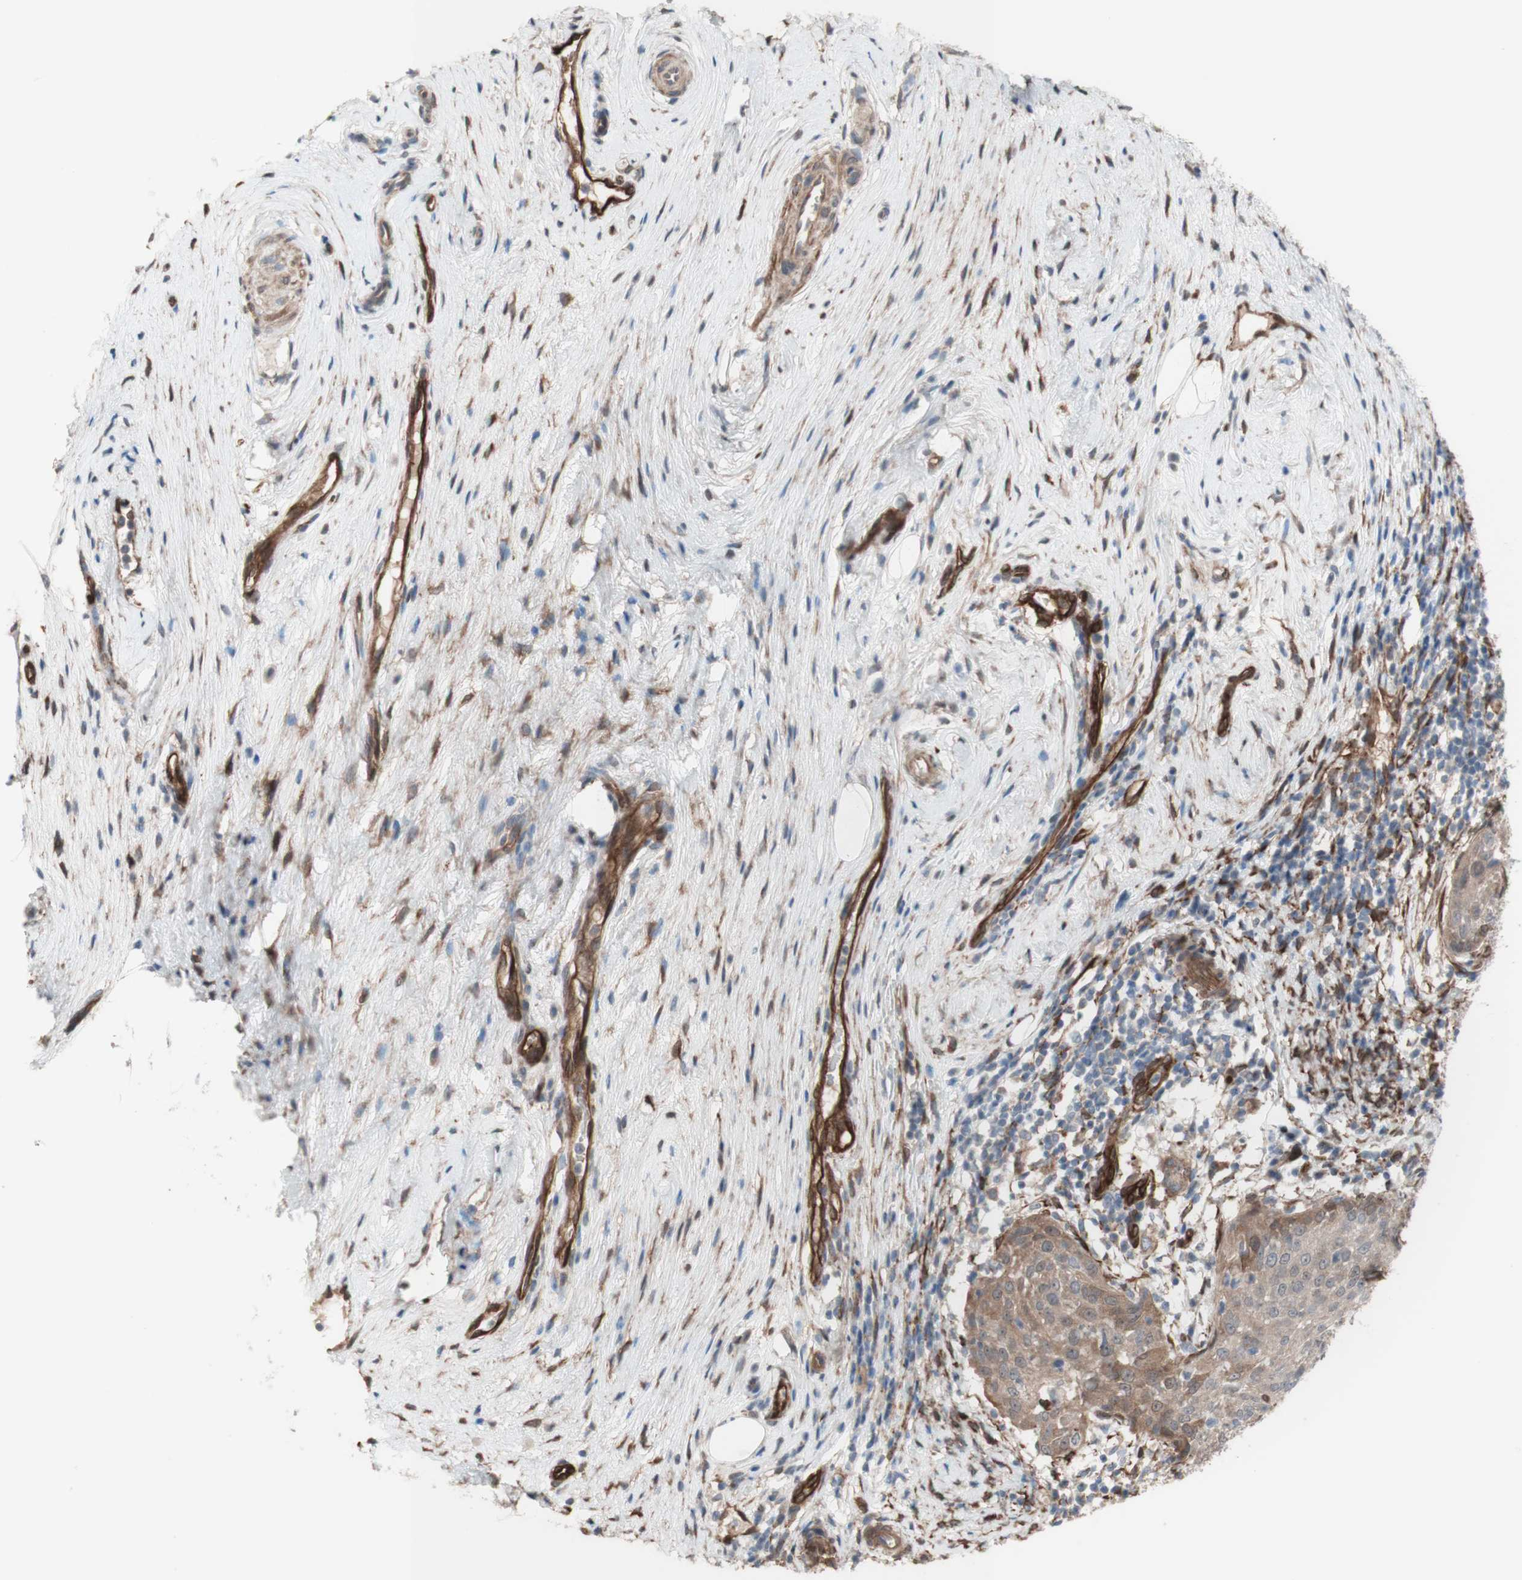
{"staining": {"intensity": "weak", "quantity": ">75%", "location": "cytoplasmic/membranous"}, "tissue": "cervical cancer", "cell_type": "Tumor cells", "image_type": "cancer", "snomed": [{"axis": "morphology", "description": "Squamous cell carcinoma, NOS"}, {"axis": "topography", "description": "Cervix"}], "caption": "IHC (DAB) staining of human cervical squamous cell carcinoma exhibits weak cytoplasmic/membranous protein expression in approximately >75% of tumor cells. The protein is shown in brown color, while the nuclei are stained blue.", "gene": "CNN3", "patient": {"sex": "female", "age": 51}}